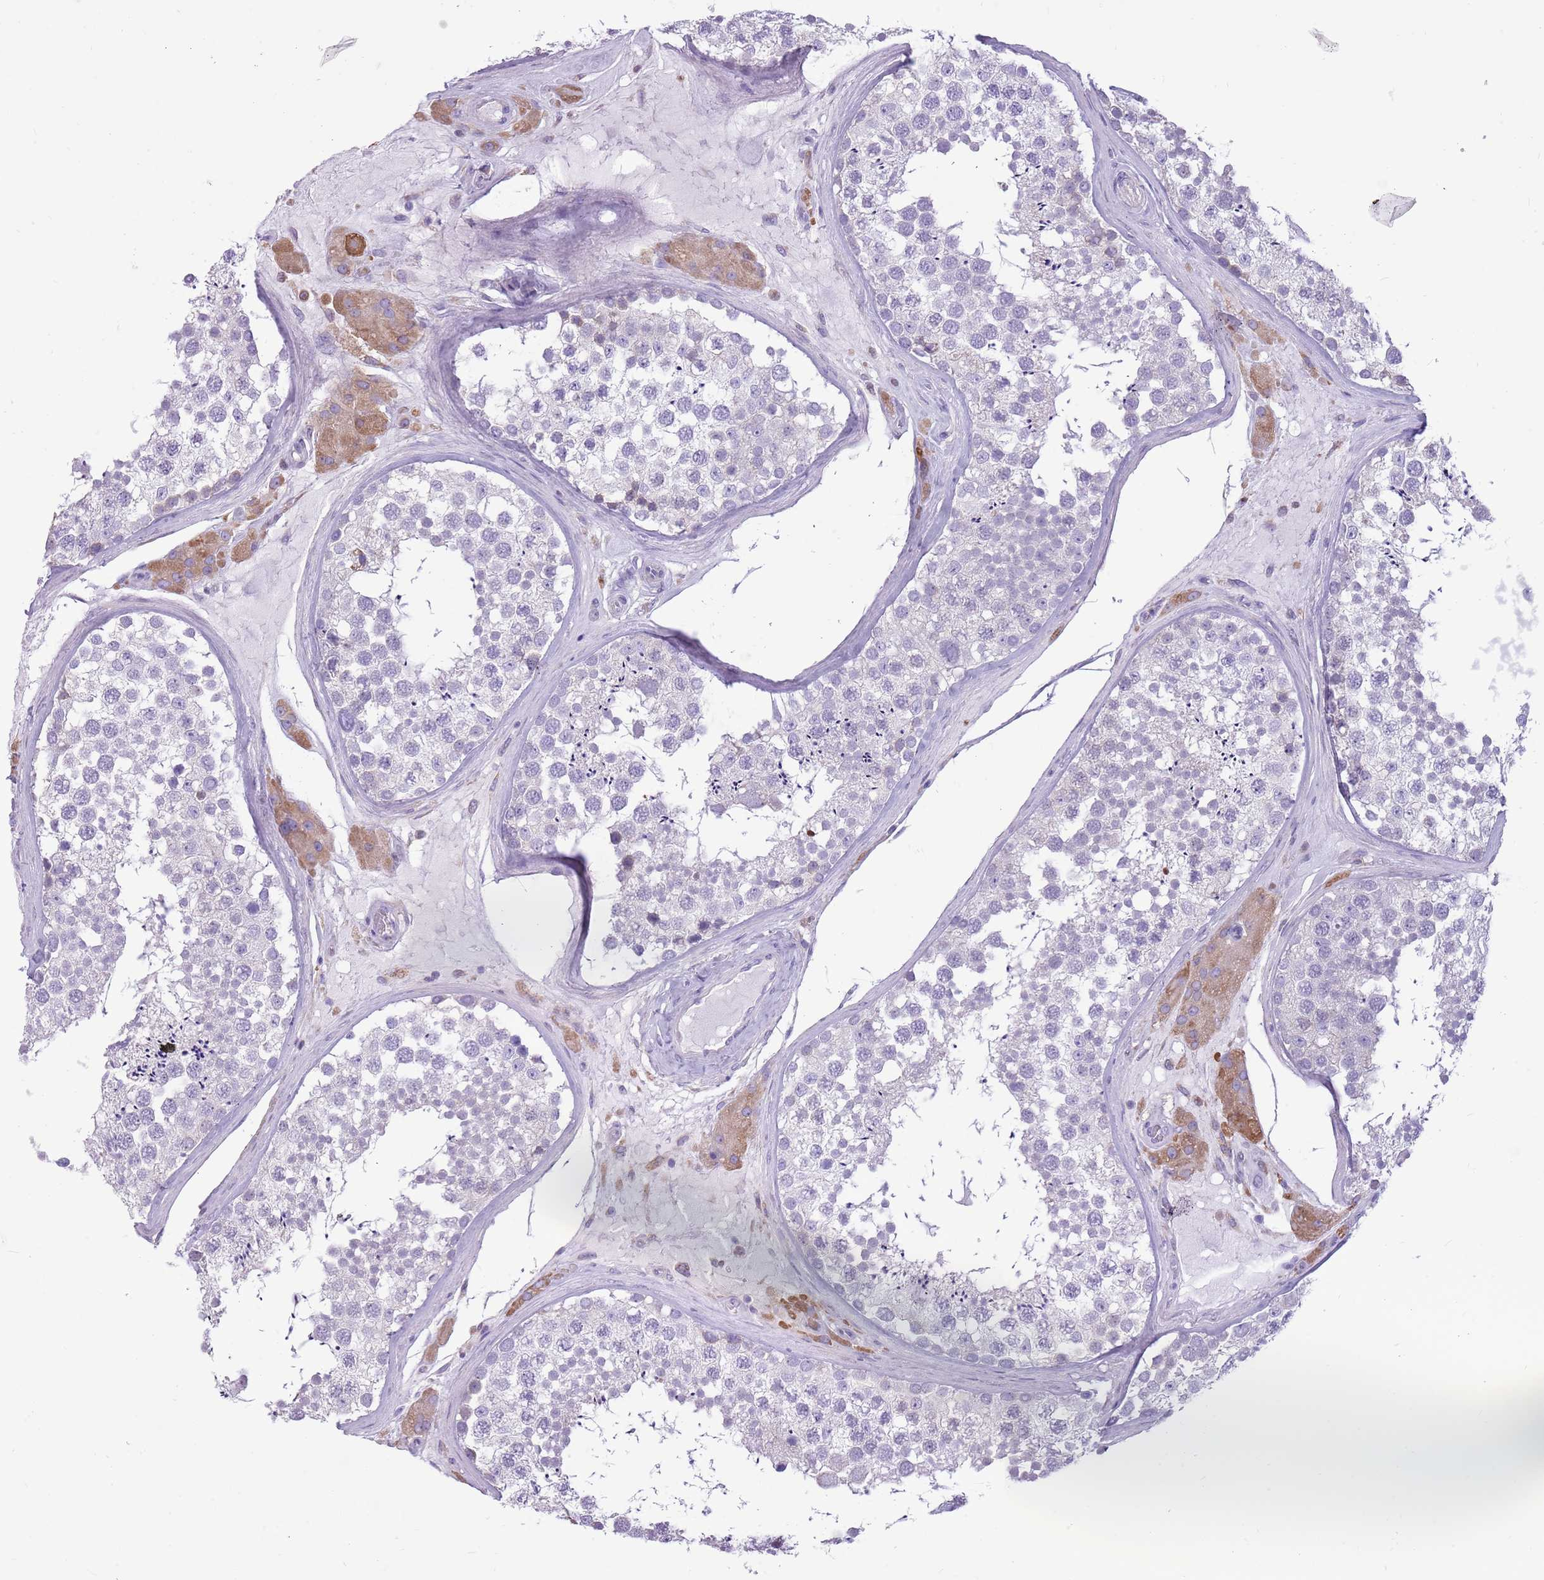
{"staining": {"intensity": "weak", "quantity": ">75%", "location": "cytoplasmic/membranous"}, "tissue": "testis", "cell_type": "Cells in seminiferous ducts", "image_type": "normal", "snomed": [{"axis": "morphology", "description": "Normal tissue, NOS"}, {"axis": "topography", "description": "Testis"}], "caption": "Immunohistochemistry image of normal human testis stained for a protein (brown), which demonstrates low levels of weak cytoplasmic/membranous staining in about >75% of cells in seminiferous ducts.", "gene": "KCTD19", "patient": {"sex": "male", "age": 46}}